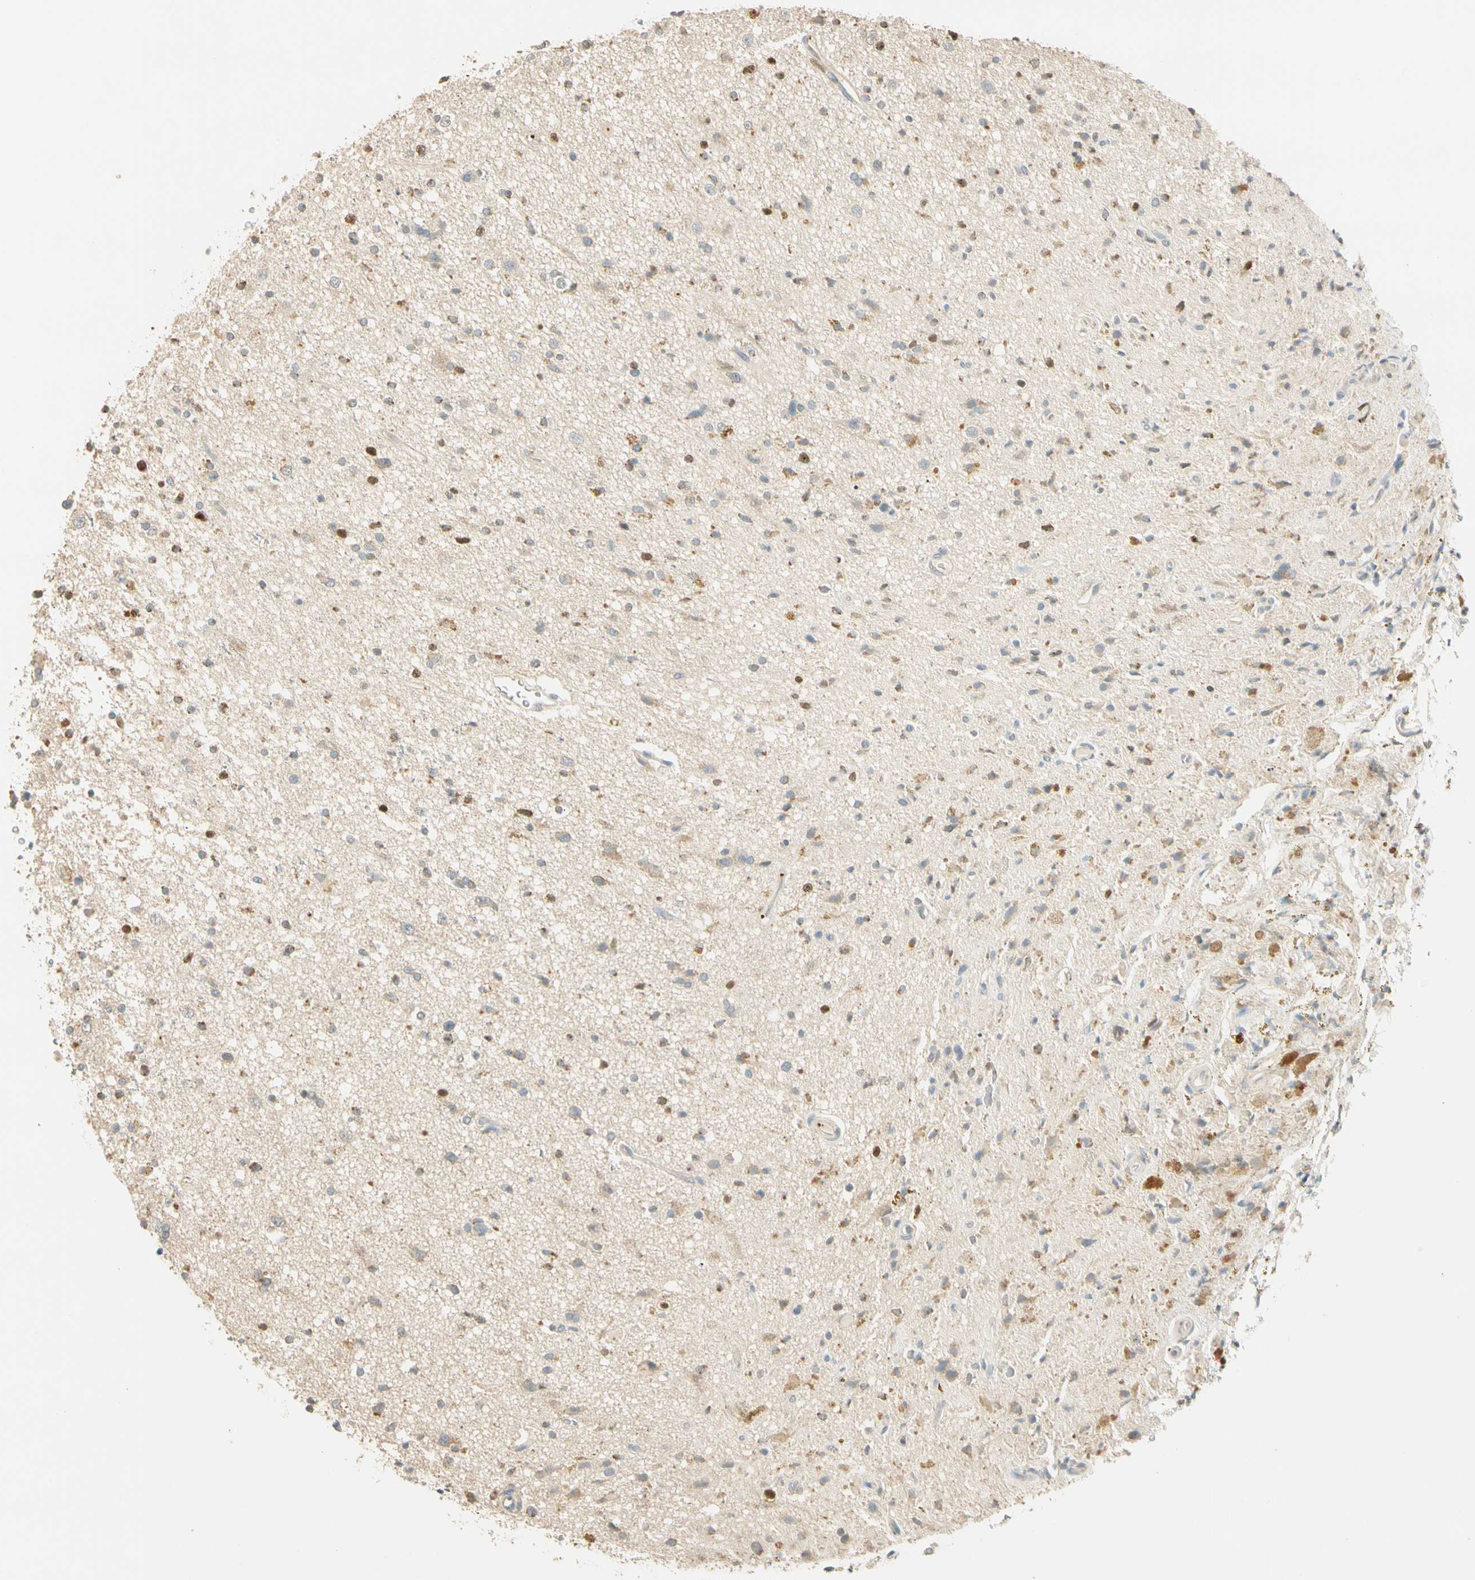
{"staining": {"intensity": "moderate", "quantity": "<25%", "location": "nuclear"}, "tissue": "glioma", "cell_type": "Tumor cells", "image_type": "cancer", "snomed": [{"axis": "morphology", "description": "Glioma, malignant, High grade"}, {"axis": "topography", "description": "Brain"}], "caption": "Brown immunohistochemical staining in human high-grade glioma (malignant) shows moderate nuclear positivity in about <25% of tumor cells.", "gene": "RAD18", "patient": {"sex": "male", "age": 33}}